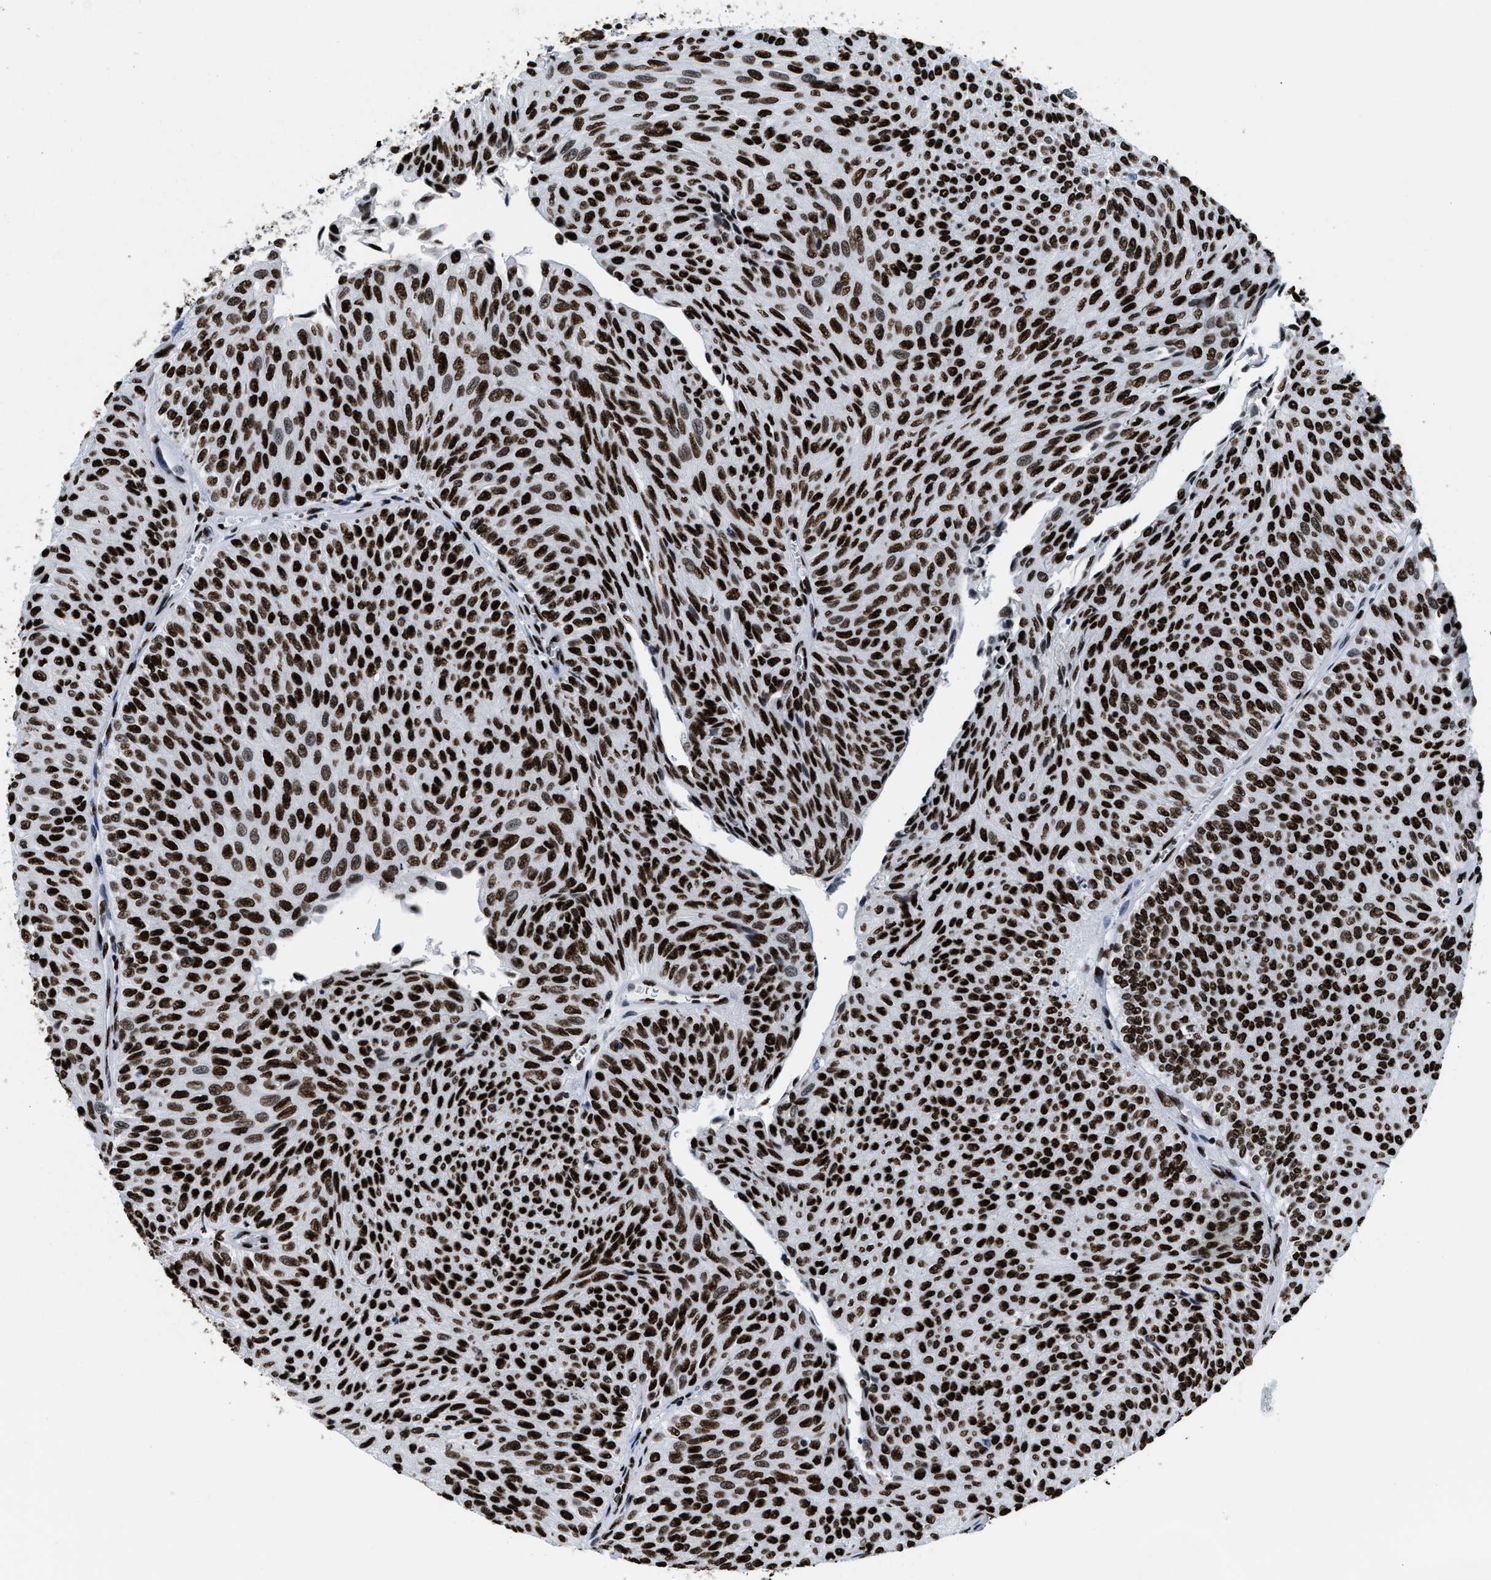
{"staining": {"intensity": "strong", "quantity": ">75%", "location": "nuclear"}, "tissue": "urothelial cancer", "cell_type": "Tumor cells", "image_type": "cancer", "snomed": [{"axis": "morphology", "description": "Urothelial carcinoma, Low grade"}, {"axis": "topography", "description": "Urinary bladder"}], "caption": "Immunohistochemical staining of human urothelial carcinoma (low-grade) exhibits high levels of strong nuclear staining in approximately >75% of tumor cells. Nuclei are stained in blue.", "gene": "SMARCC2", "patient": {"sex": "male", "age": 78}}